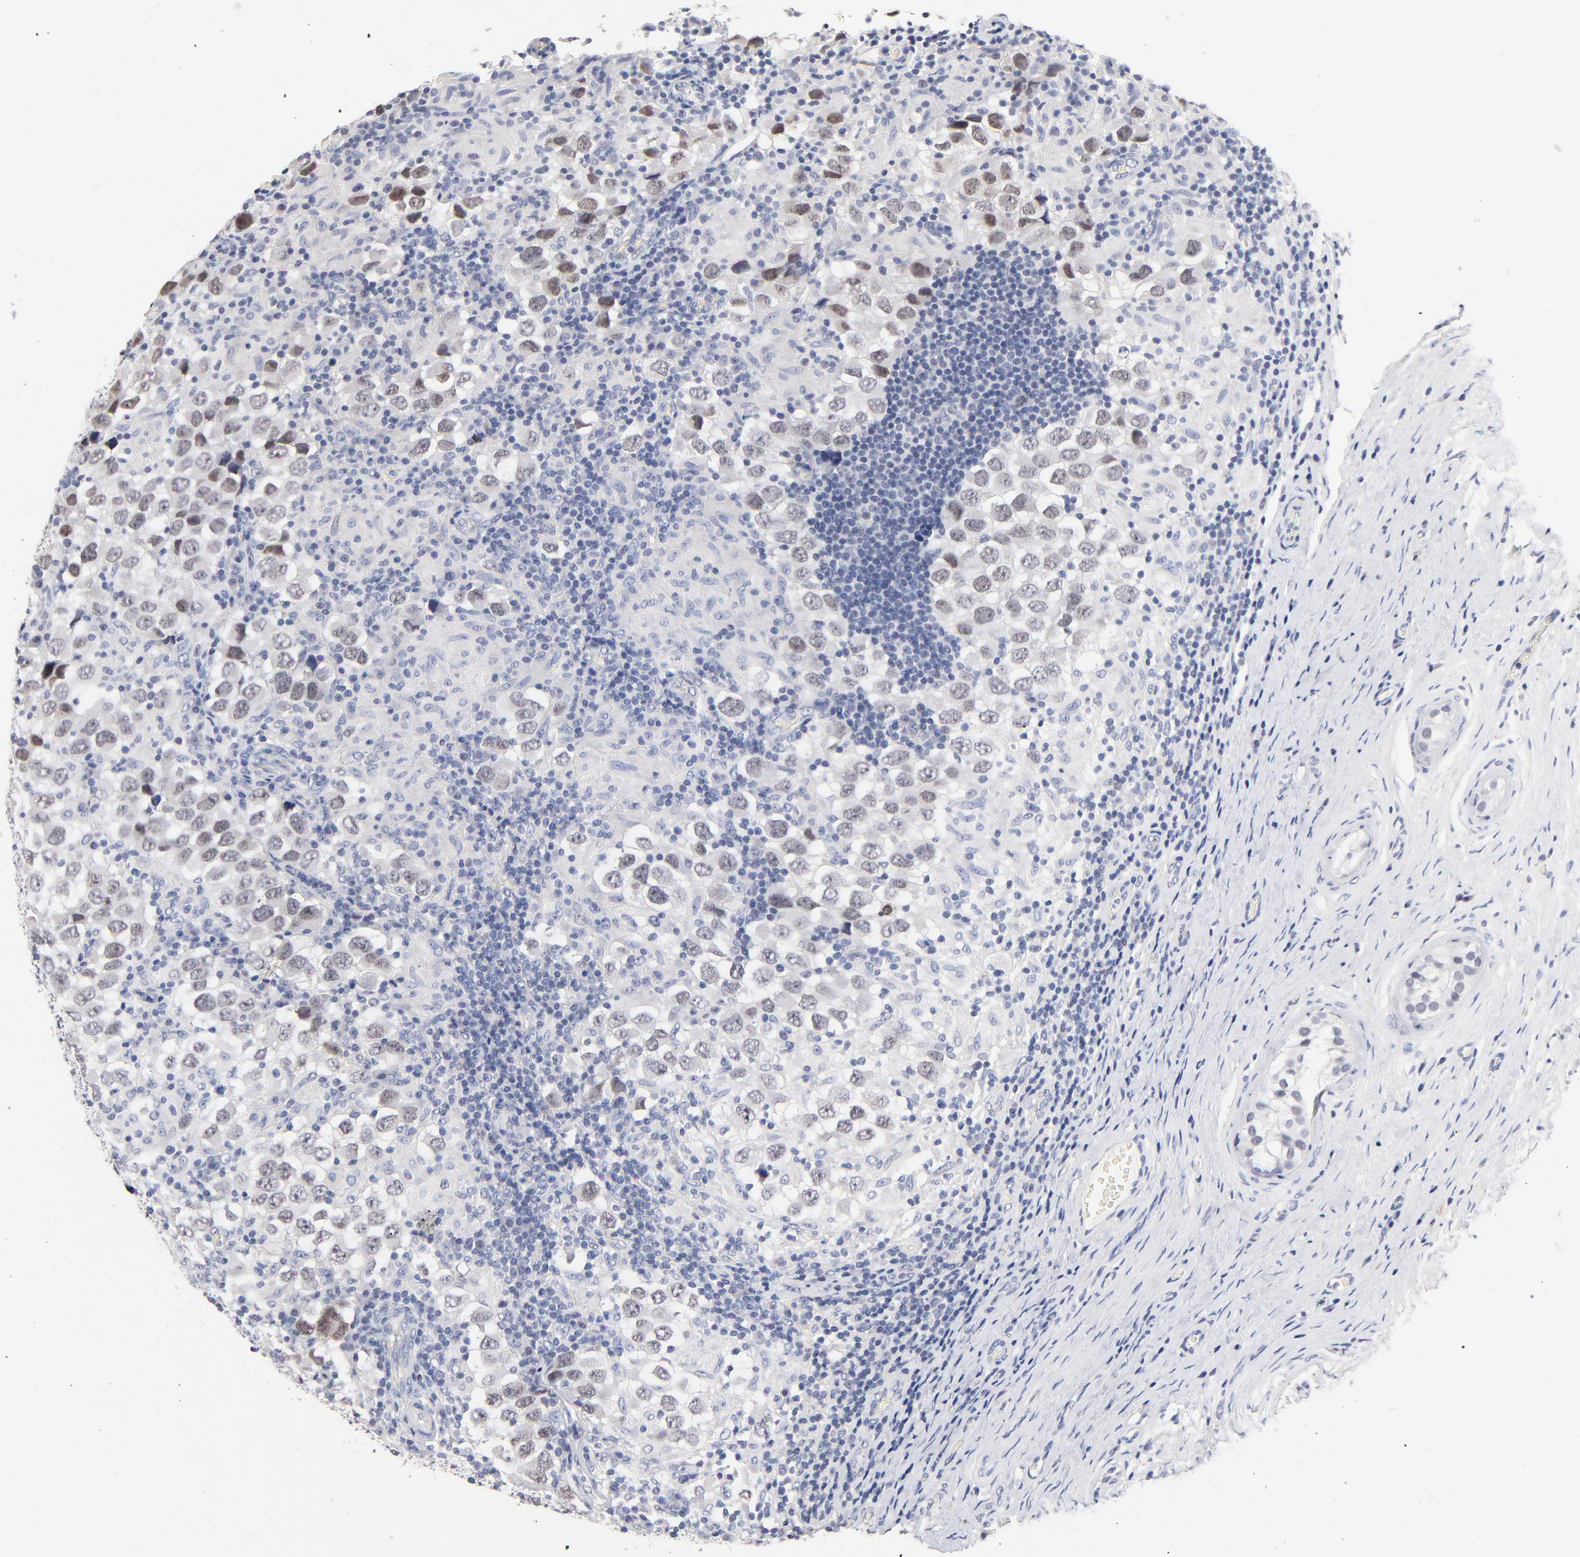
{"staining": {"intensity": "weak", "quantity": "25%-75%", "location": "nuclear"}, "tissue": "testis cancer", "cell_type": "Tumor cells", "image_type": "cancer", "snomed": [{"axis": "morphology", "description": "Carcinoma, Embryonal, NOS"}, {"axis": "topography", "description": "Testis"}], "caption": "Immunohistochemistry (IHC) photomicrograph of neoplastic tissue: embryonal carcinoma (testis) stained using IHC demonstrates low levels of weak protein expression localized specifically in the nuclear of tumor cells, appearing as a nuclear brown color.", "gene": "ORC2", "patient": {"sex": "male", "age": 21}}